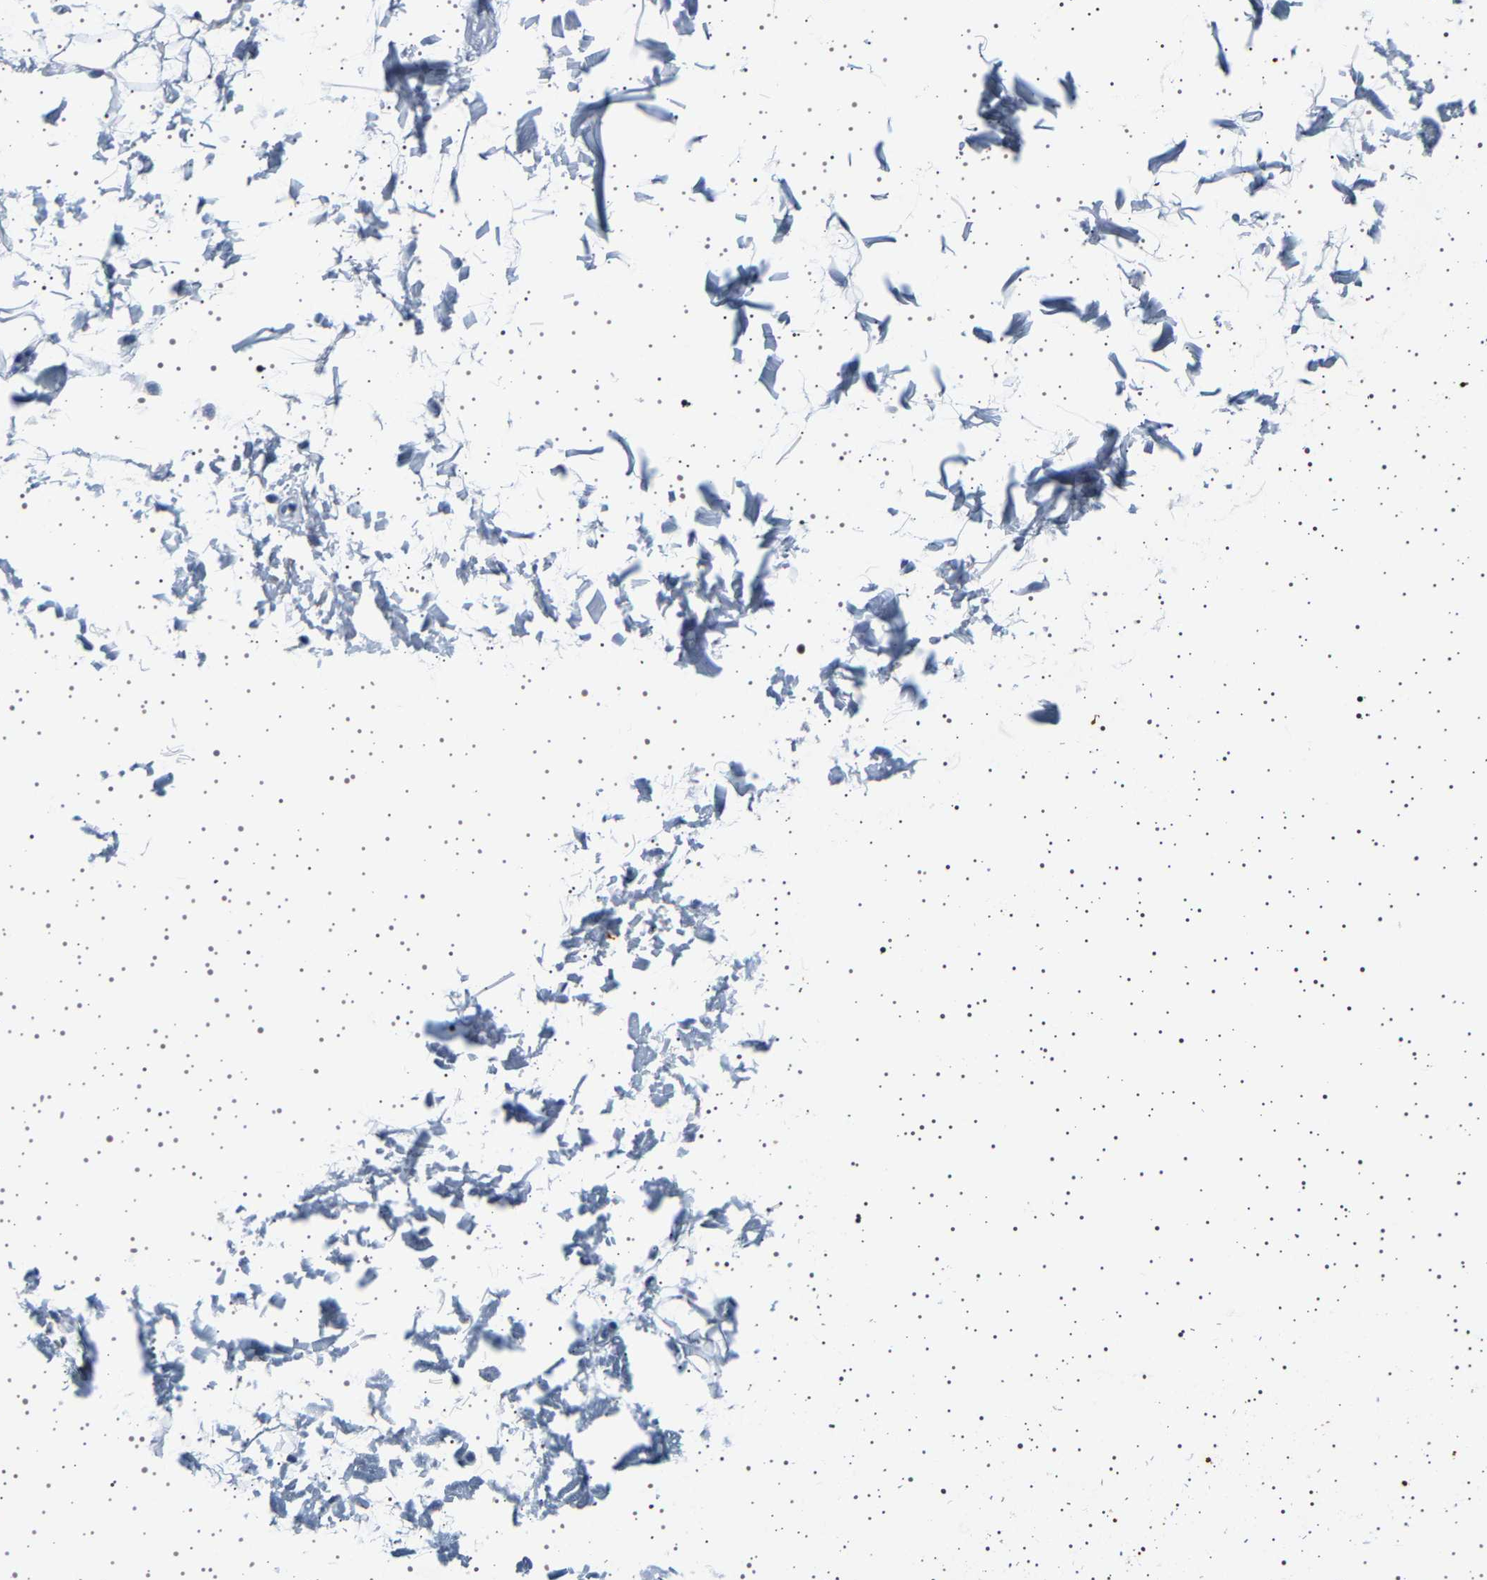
{"staining": {"intensity": "negative", "quantity": "none", "location": "none"}, "tissue": "adipose tissue", "cell_type": "Adipocytes", "image_type": "normal", "snomed": [{"axis": "morphology", "description": "Normal tissue, NOS"}, {"axis": "topography", "description": "Soft tissue"}], "caption": "This is a histopathology image of immunohistochemistry staining of benign adipose tissue, which shows no expression in adipocytes.", "gene": "TFF3", "patient": {"sex": "male", "age": 72}}